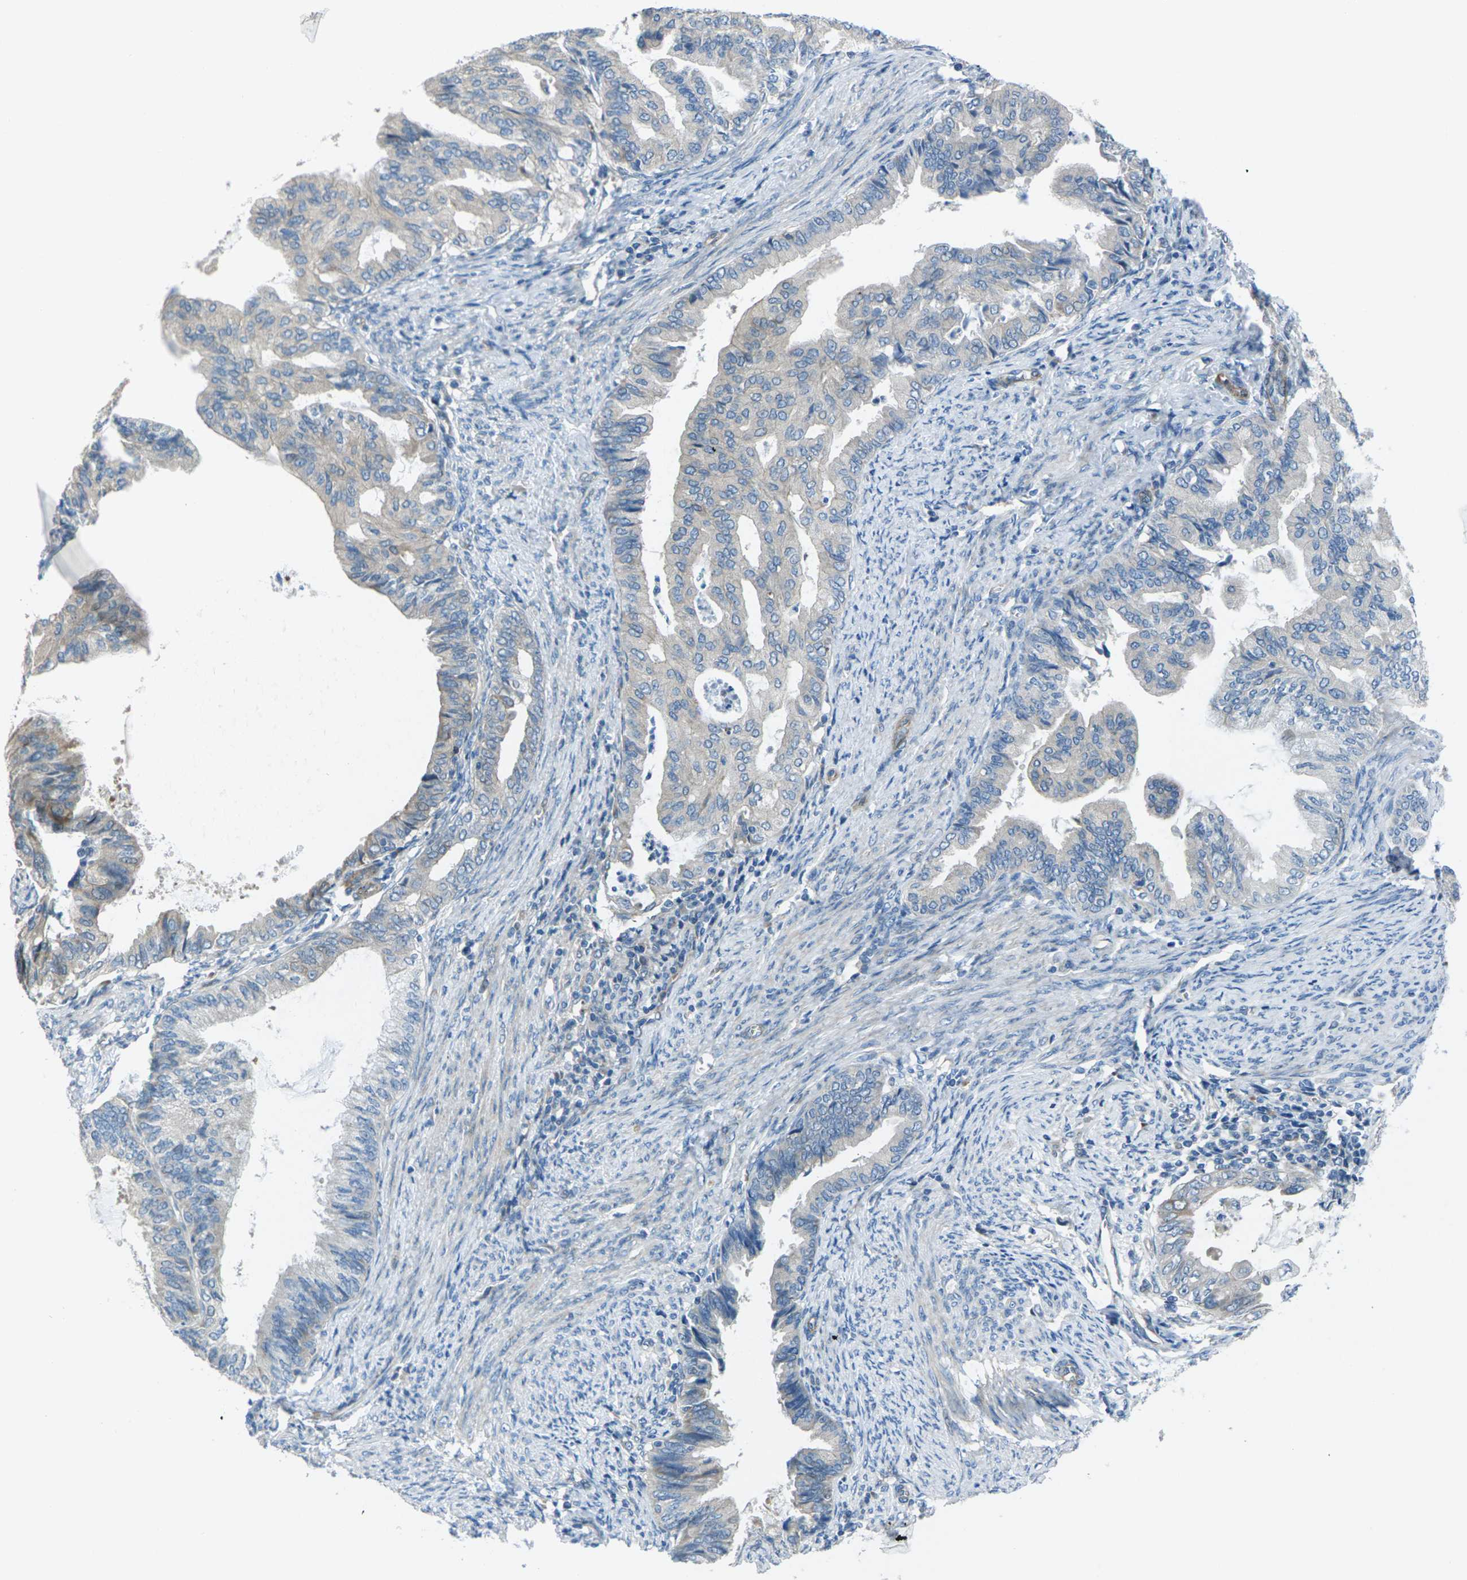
{"staining": {"intensity": "negative", "quantity": "none", "location": "none"}, "tissue": "endometrial cancer", "cell_type": "Tumor cells", "image_type": "cancer", "snomed": [{"axis": "morphology", "description": "Adenocarcinoma, NOS"}, {"axis": "topography", "description": "Endometrium"}], "caption": "High magnification brightfield microscopy of endometrial cancer stained with DAB (brown) and counterstained with hematoxylin (blue): tumor cells show no significant staining. (Brightfield microscopy of DAB immunohistochemistry (IHC) at high magnification).", "gene": "EDNRA", "patient": {"sex": "female", "age": 86}}